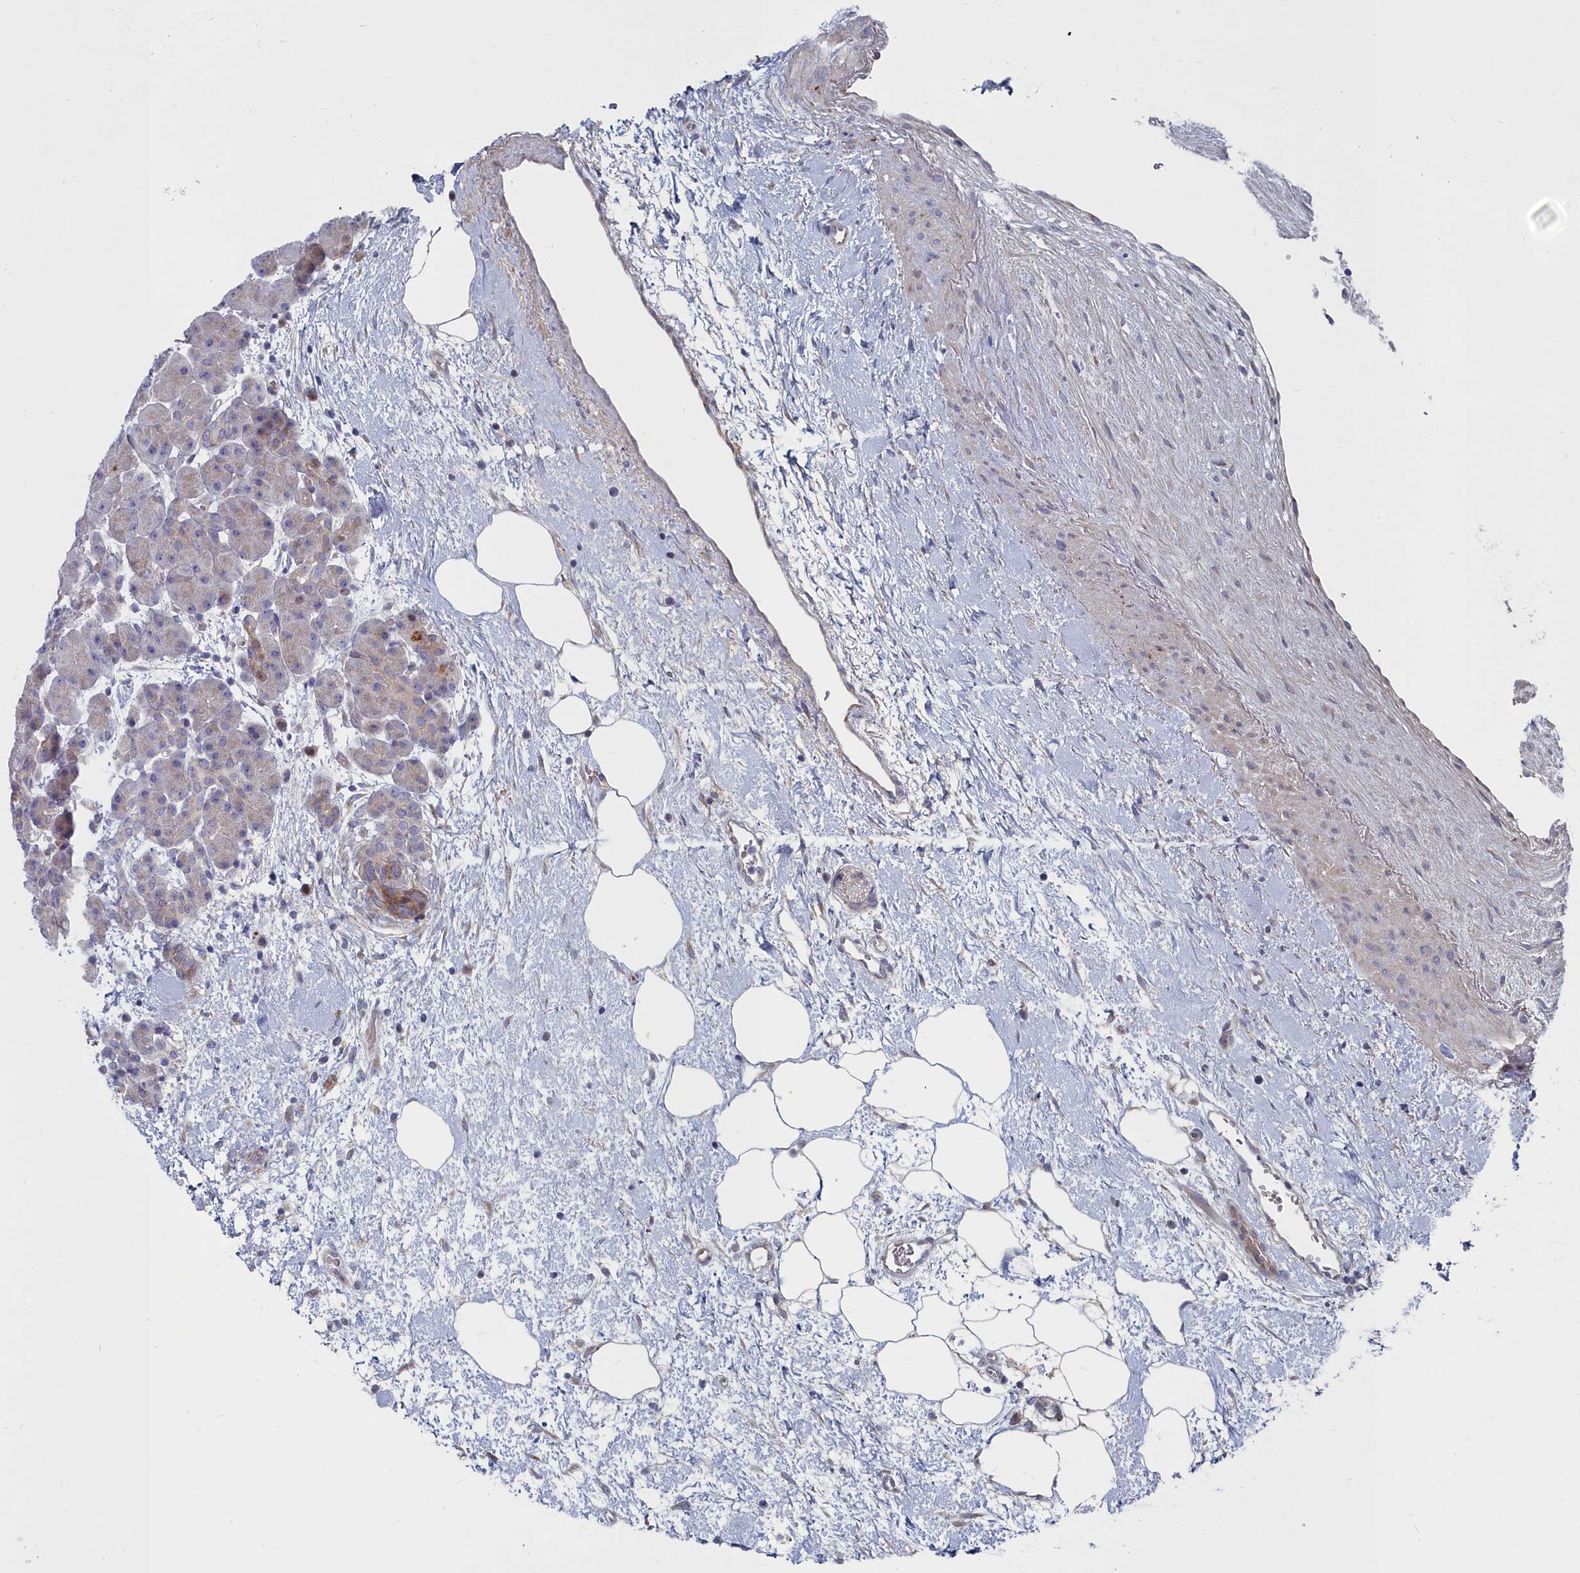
{"staining": {"intensity": "weak", "quantity": "<25%", "location": "cytoplasmic/membranous"}, "tissue": "pancreas", "cell_type": "Exocrine glandular cells", "image_type": "normal", "snomed": [{"axis": "morphology", "description": "Normal tissue, NOS"}, {"axis": "topography", "description": "Pancreas"}], "caption": "Immunohistochemistry (IHC) of normal human pancreas reveals no expression in exocrine glandular cells.", "gene": "SHISAL2A", "patient": {"sex": "male", "age": 66}}